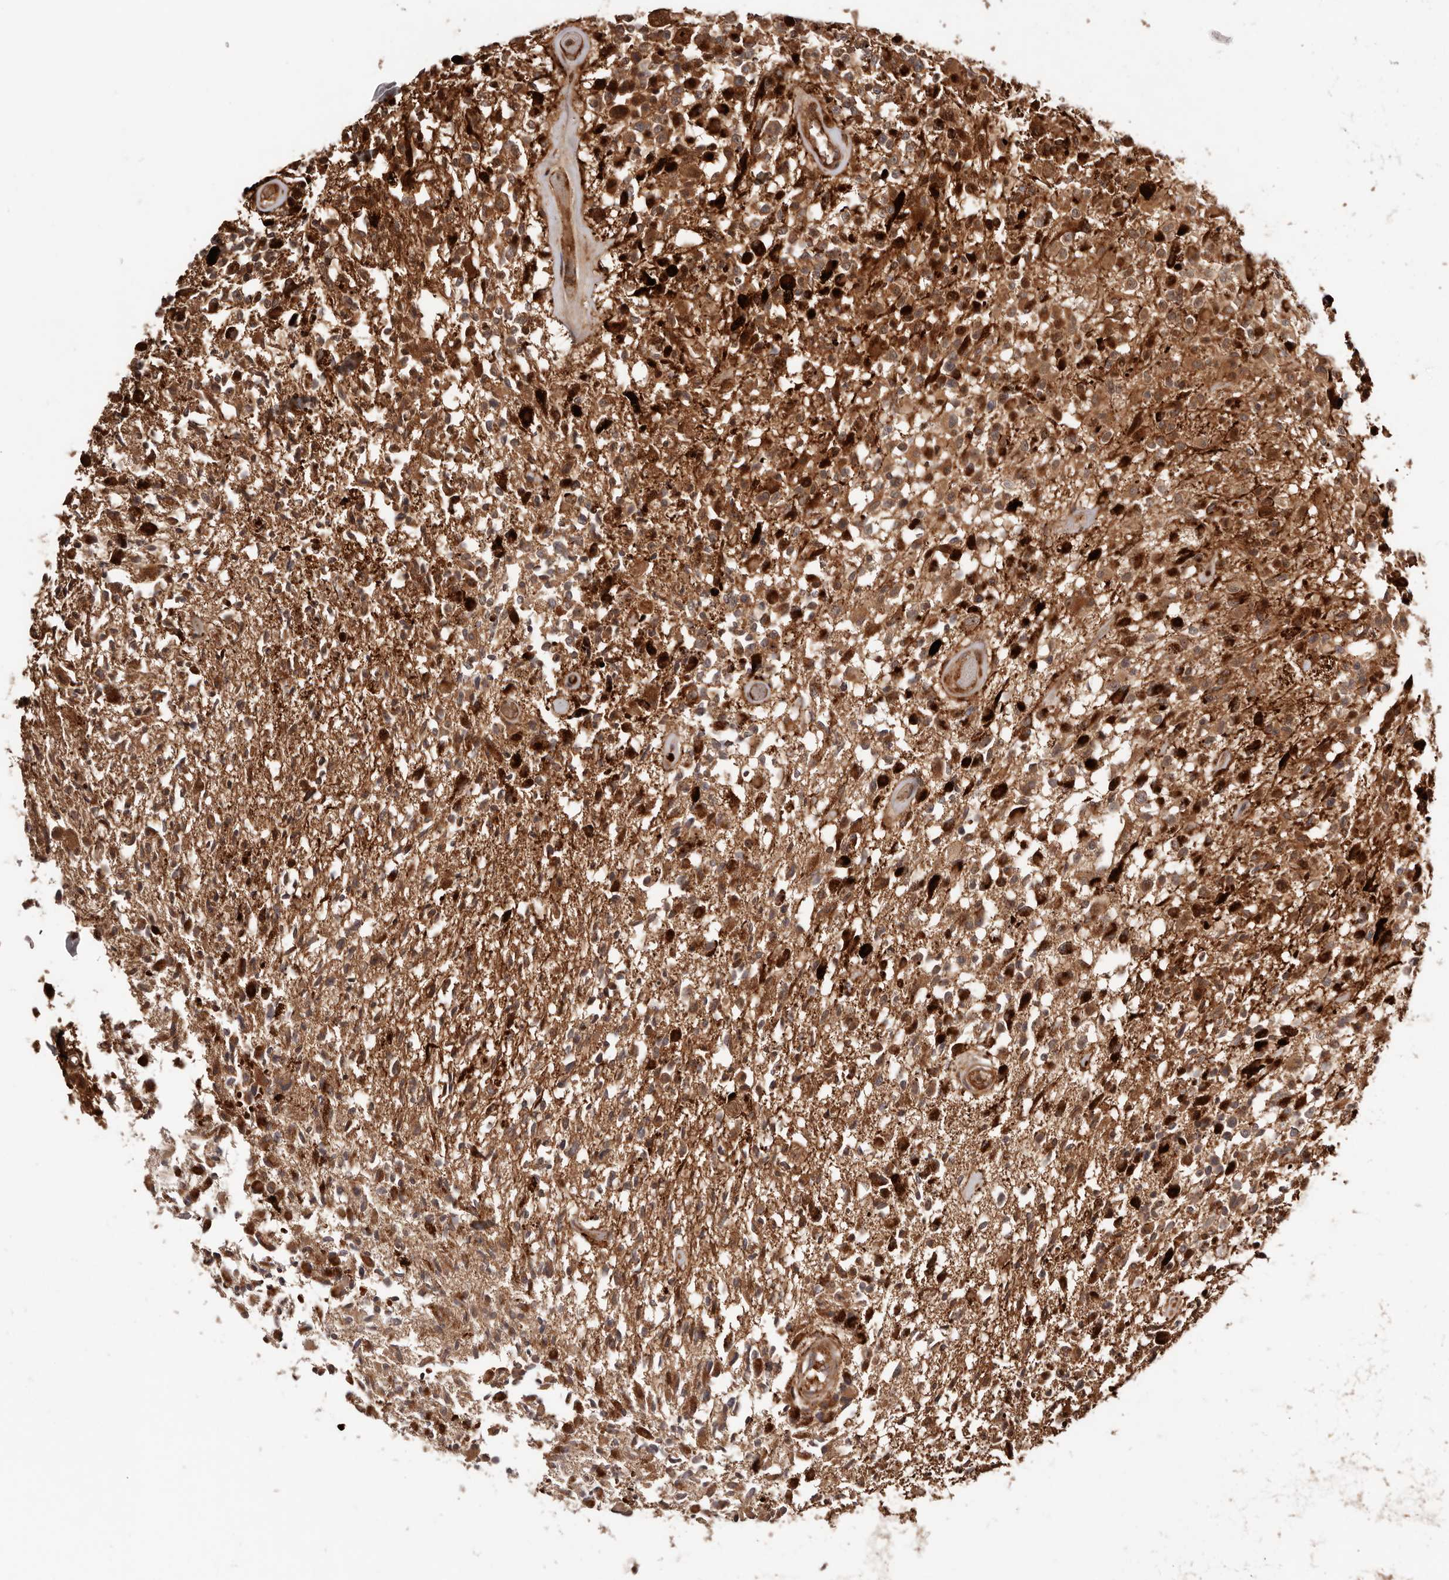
{"staining": {"intensity": "moderate", "quantity": "25%-75%", "location": "cytoplasmic/membranous"}, "tissue": "glioma", "cell_type": "Tumor cells", "image_type": "cancer", "snomed": [{"axis": "morphology", "description": "Glioma, malignant, High grade"}, {"axis": "morphology", "description": "Glioblastoma, NOS"}, {"axis": "topography", "description": "Brain"}], "caption": "Immunohistochemical staining of human glioma demonstrates medium levels of moderate cytoplasmic/membranous expression in approximately 25%-75% of tumor cells.", "gene": "PTPN22", "patient": {"sex": "male", "age": 60}}